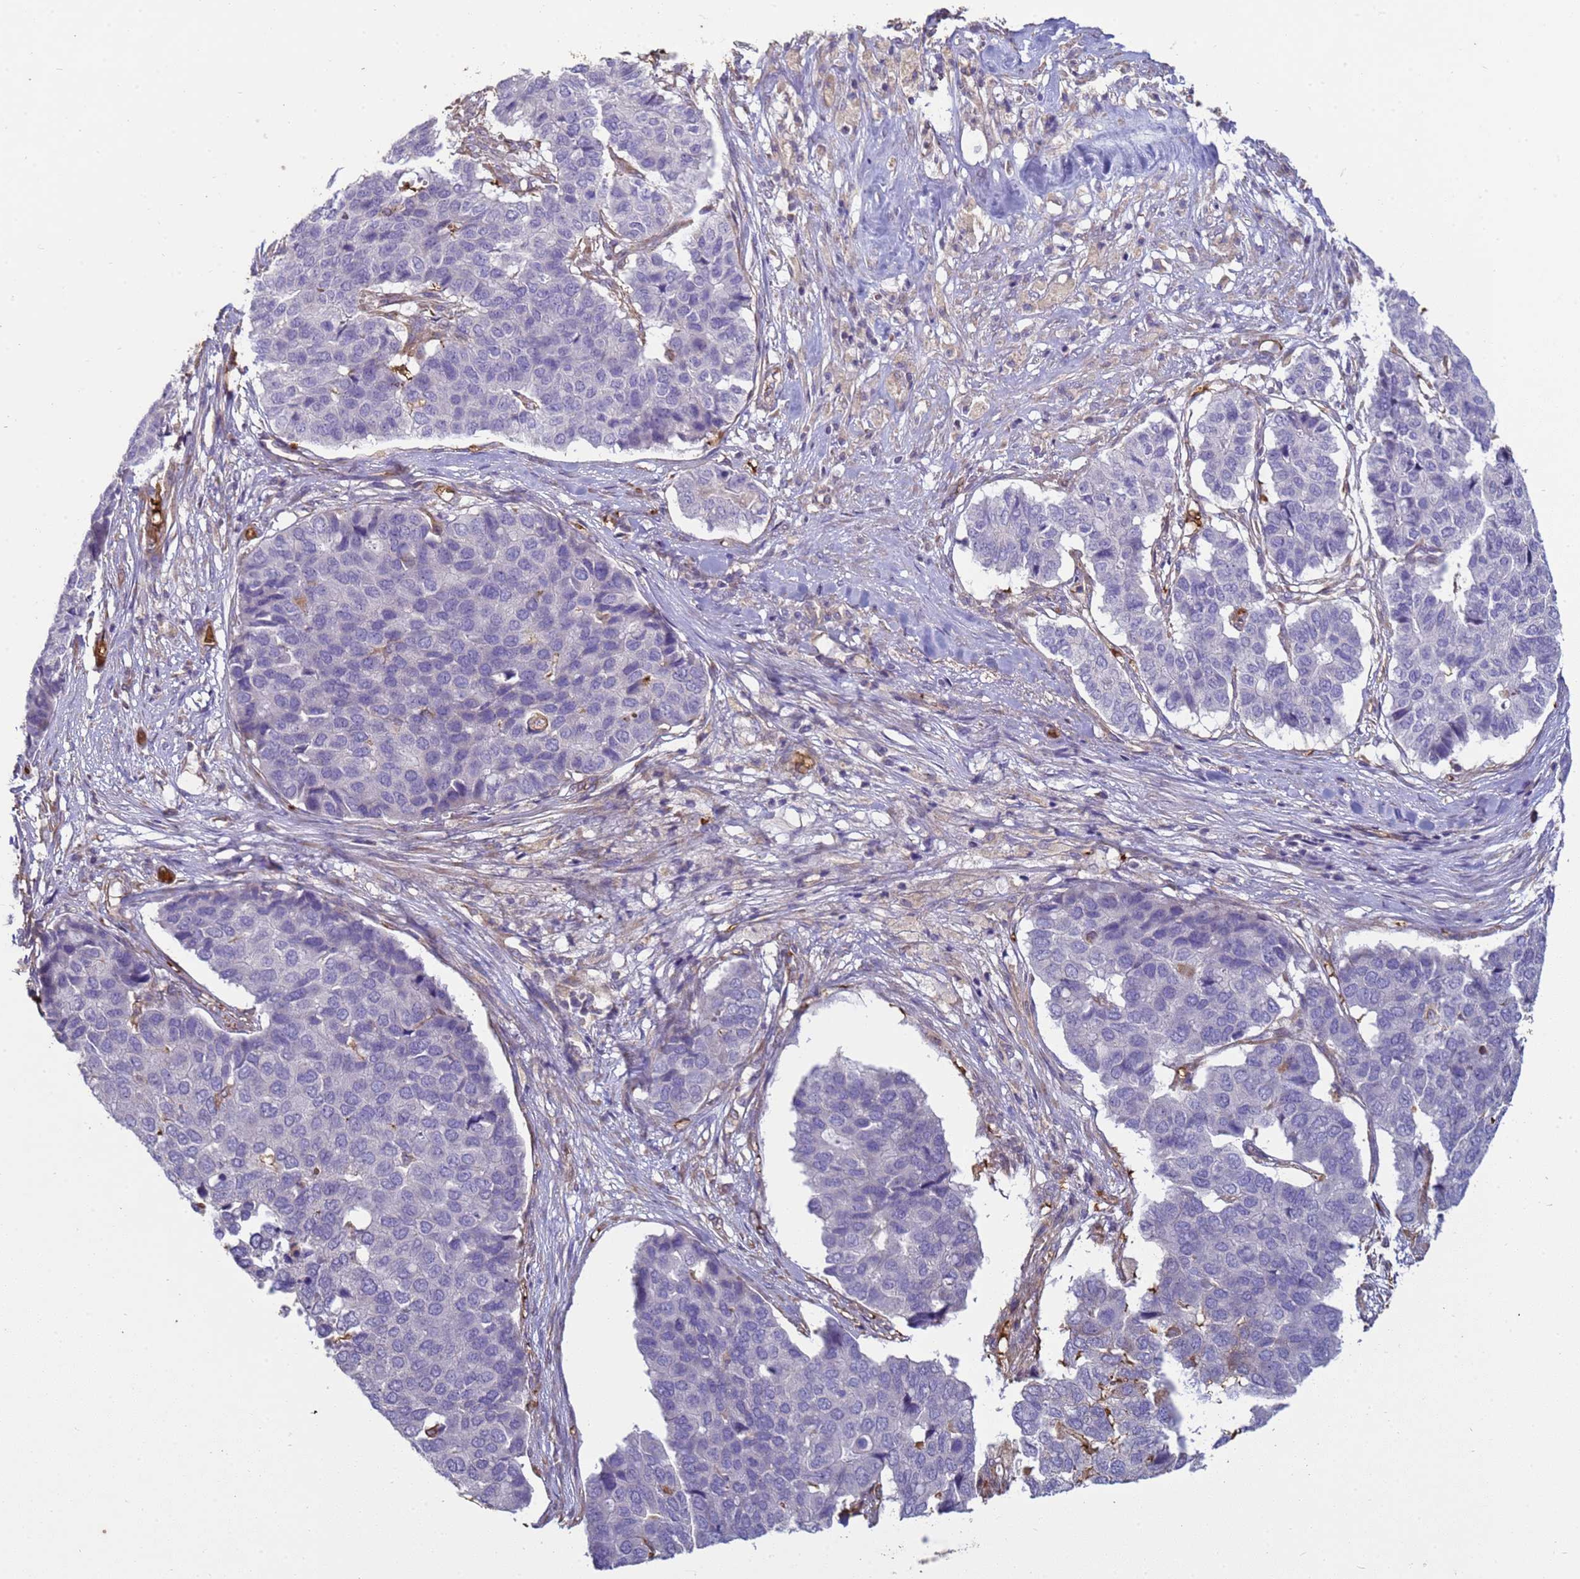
{"staining": {"intensity": "negative", "quantity": "none", "location": "none"}, "tissue": "pancreatic cancer", "cell_type": "Tumor cells", "image_type": "cancer", "snomed": [{"axis": "morphology", "description": "Adenocarcinoma, NOS"}, {"axis": "topography", "description": "Pancreas"}], "caption": "A micrograph of human adenocarcinoma (pancreatic) is negative for staining in tumor cells.", "gene": "SGIP1", "patient": {"sex": "male", "age": 50}}